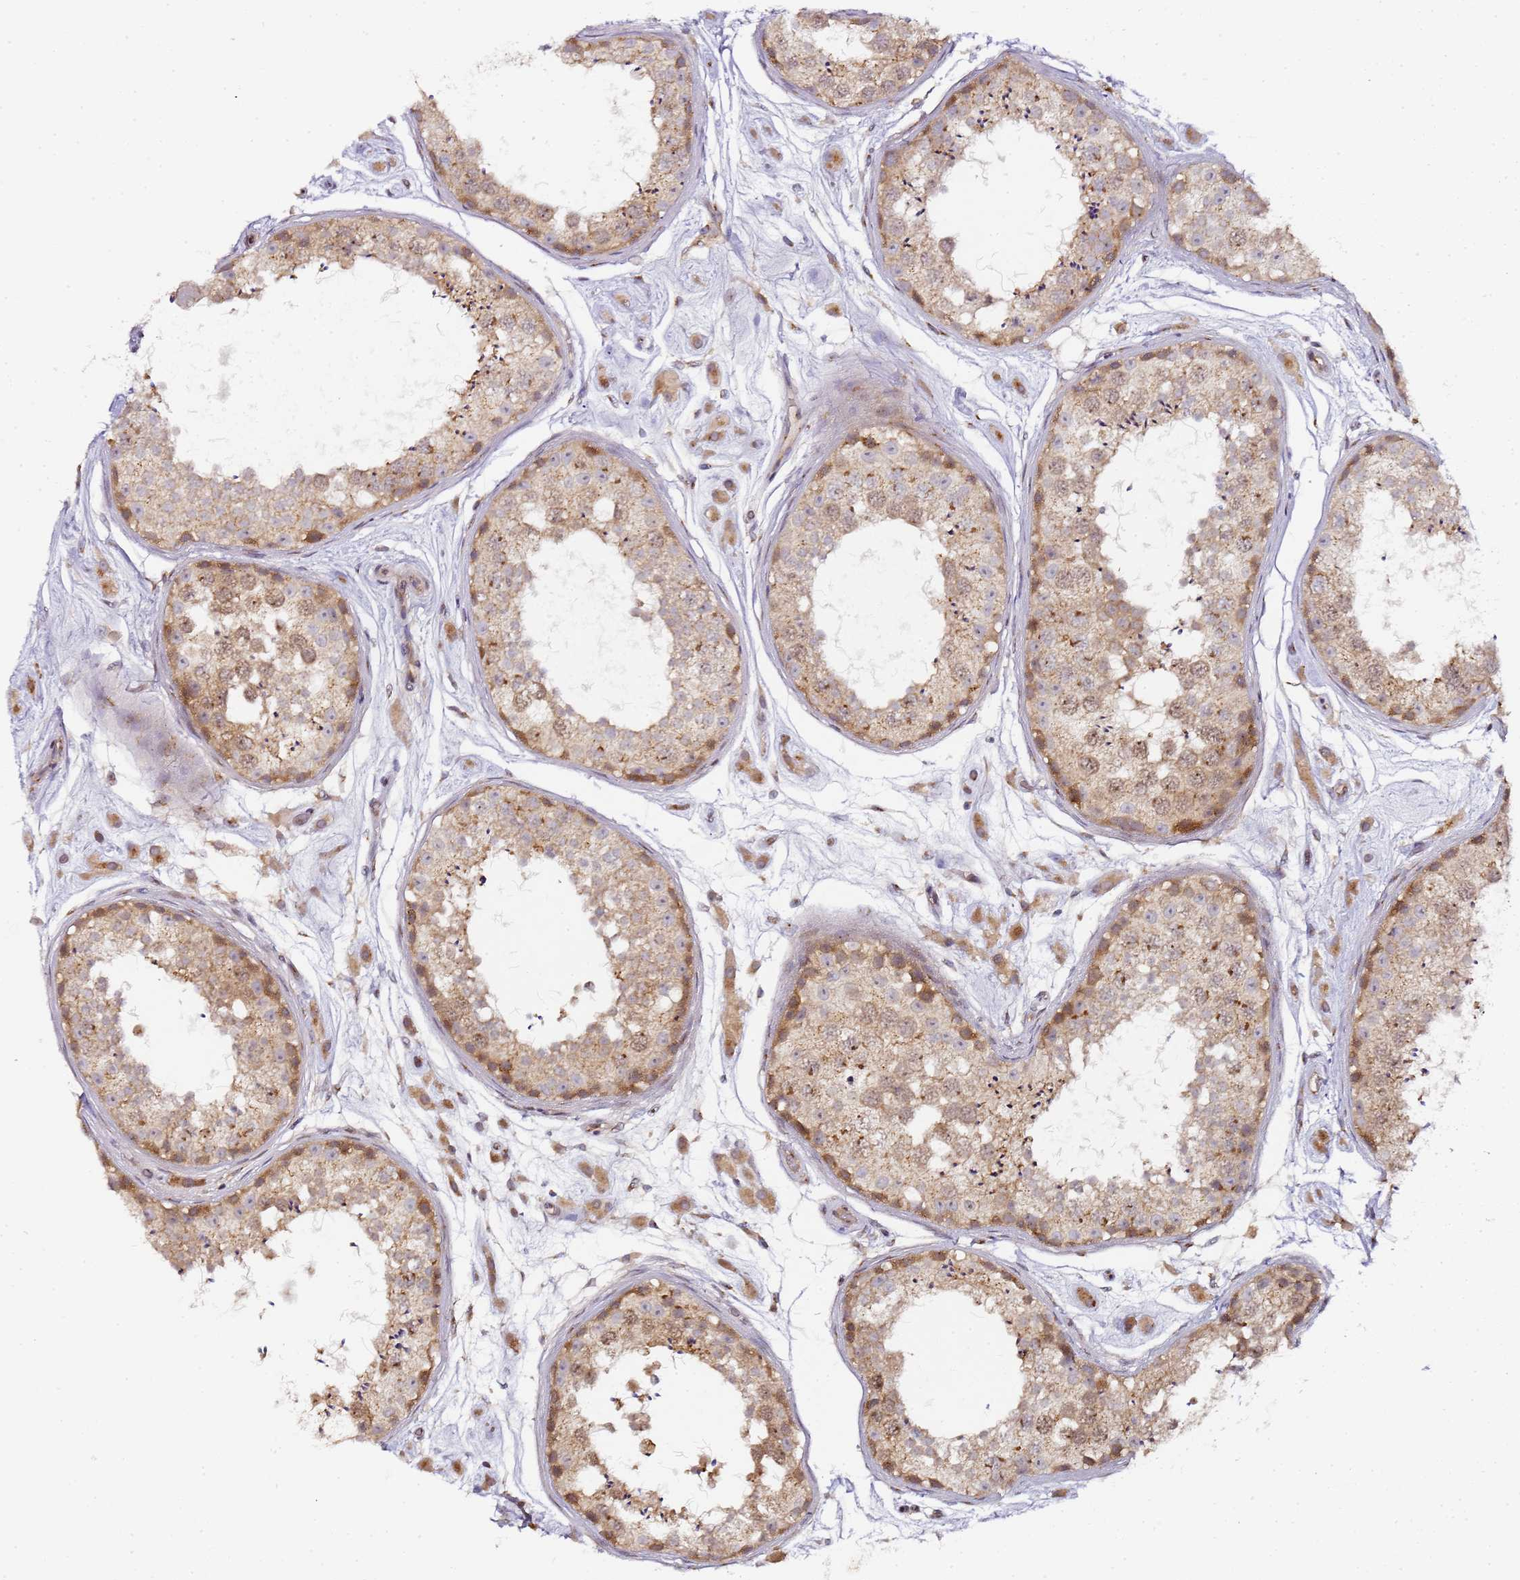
{"staining": {"intensity": "moderate", "quantity": ">75%", "location": "cytoplasmic/membranous"}, "tissue": "testis", "cell_type": "Cells in seminiferous ducts", "image_type": "normal", "snomed": [{"axis": "morphology", "description": "Normal tissue, NOS"}, {"axis": "topography", "description": "Testis"}], "caption": "Cells in seminiferous ducts exhibit medium levels of moderate cytoplasmic/membranous positivity in about >75% of cells in unremarkable human testis. The staining is performed using DAB brown chromogen to label protein expression. The nuclei are counter-stained blue using hematoxylin.", "gene": "MRPL49", "patient": {"sex": "male", "age": 25}}